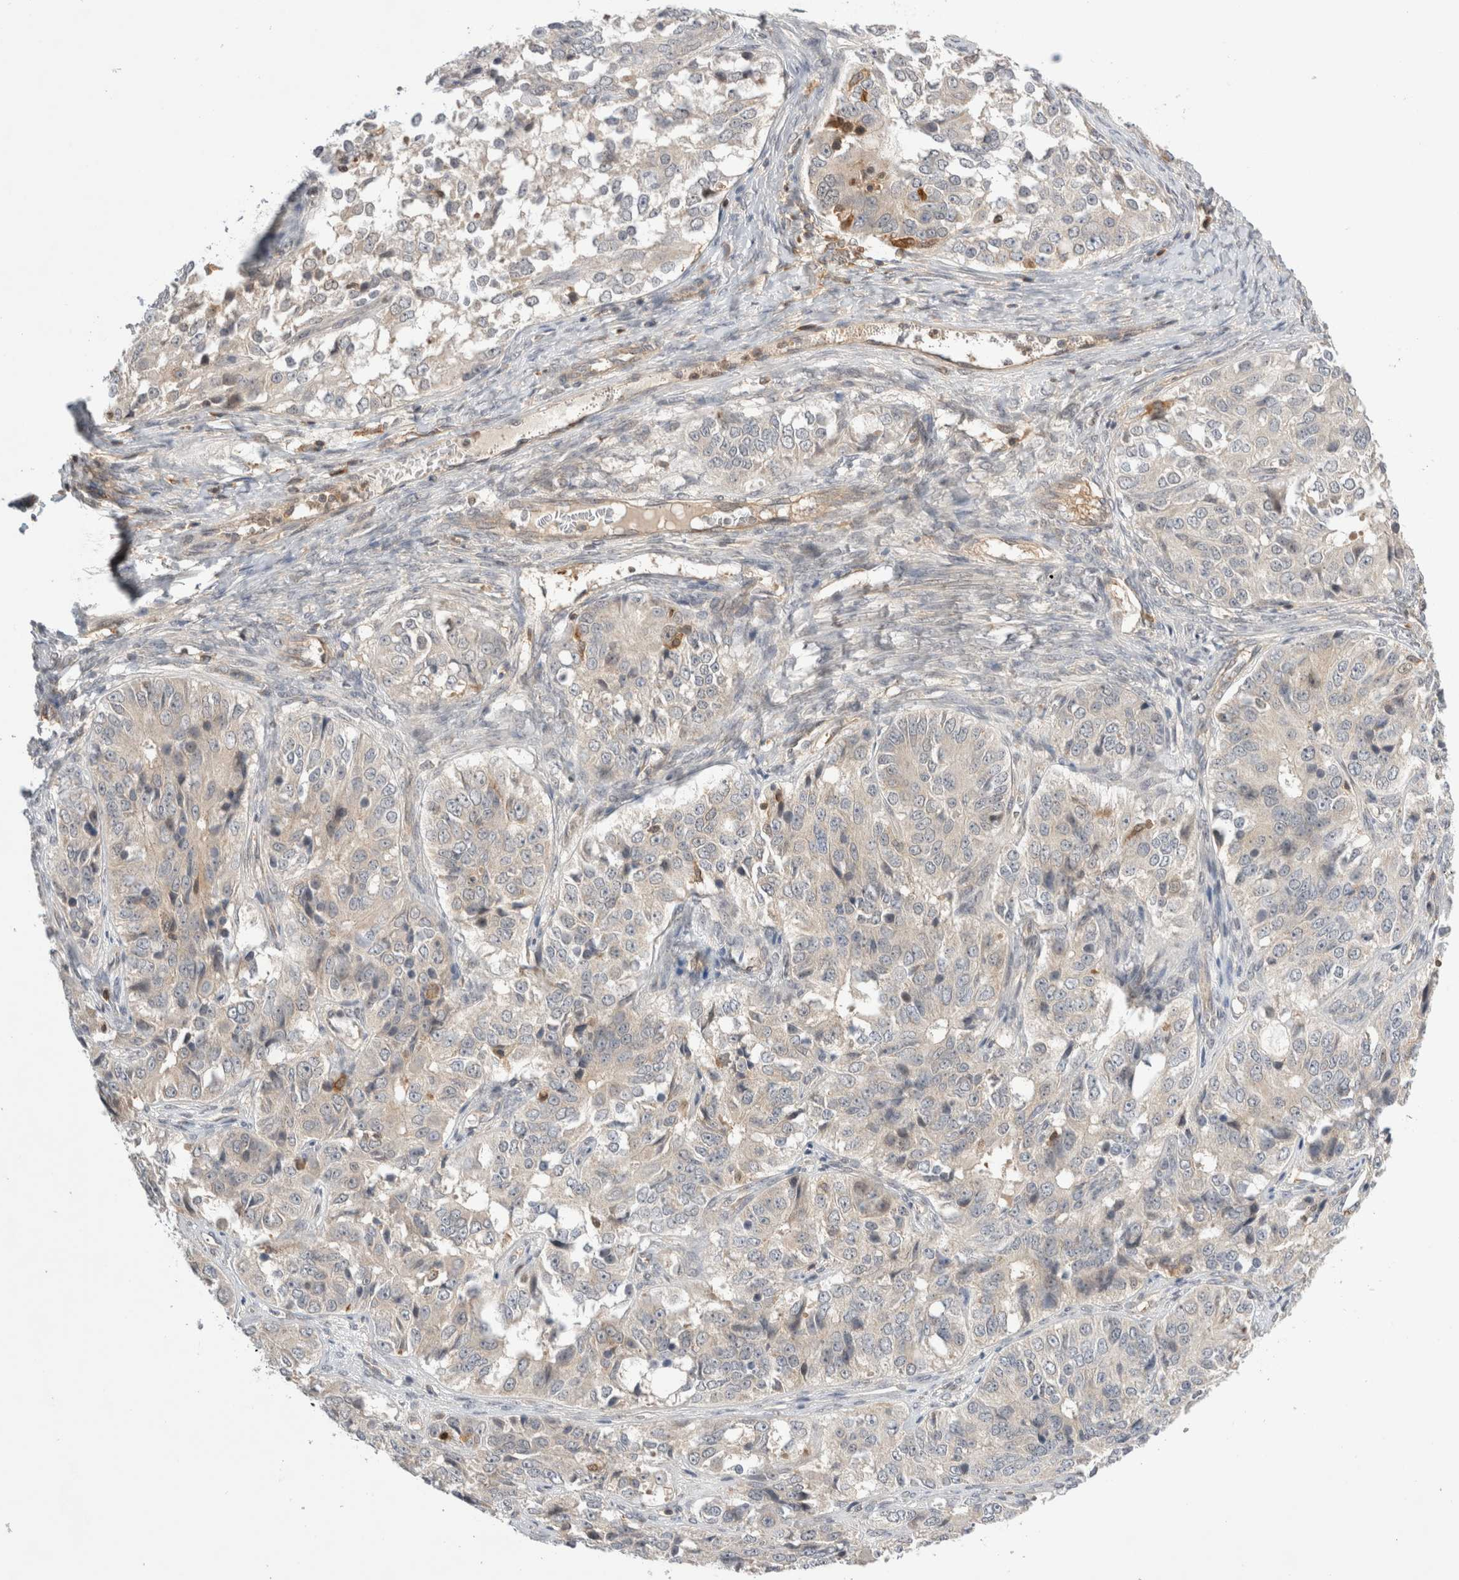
{"staining": {"intensity": "weak", "quantity": "<25%", "location": "cytoplasmic/membranous"}, "tissue": "ovarian cancer", "cell_type": "Tumor cells", "image_type": "cancer", "snomed": [{"axis": "morphology", "description": "Carcinoma, endometroid"}, {"axis": "topography", "description": "Ovary"}], "caption": "The histopathology image reveals no staining of tumor cells in endometroid carcinoma (ovarian). (DAB (3,3'-diaminobenzidine) IHC visualized using brightfield microscopy, high magnification).", "gene": "NFKB1", "patient": {"sex": "female", "age": 51}}